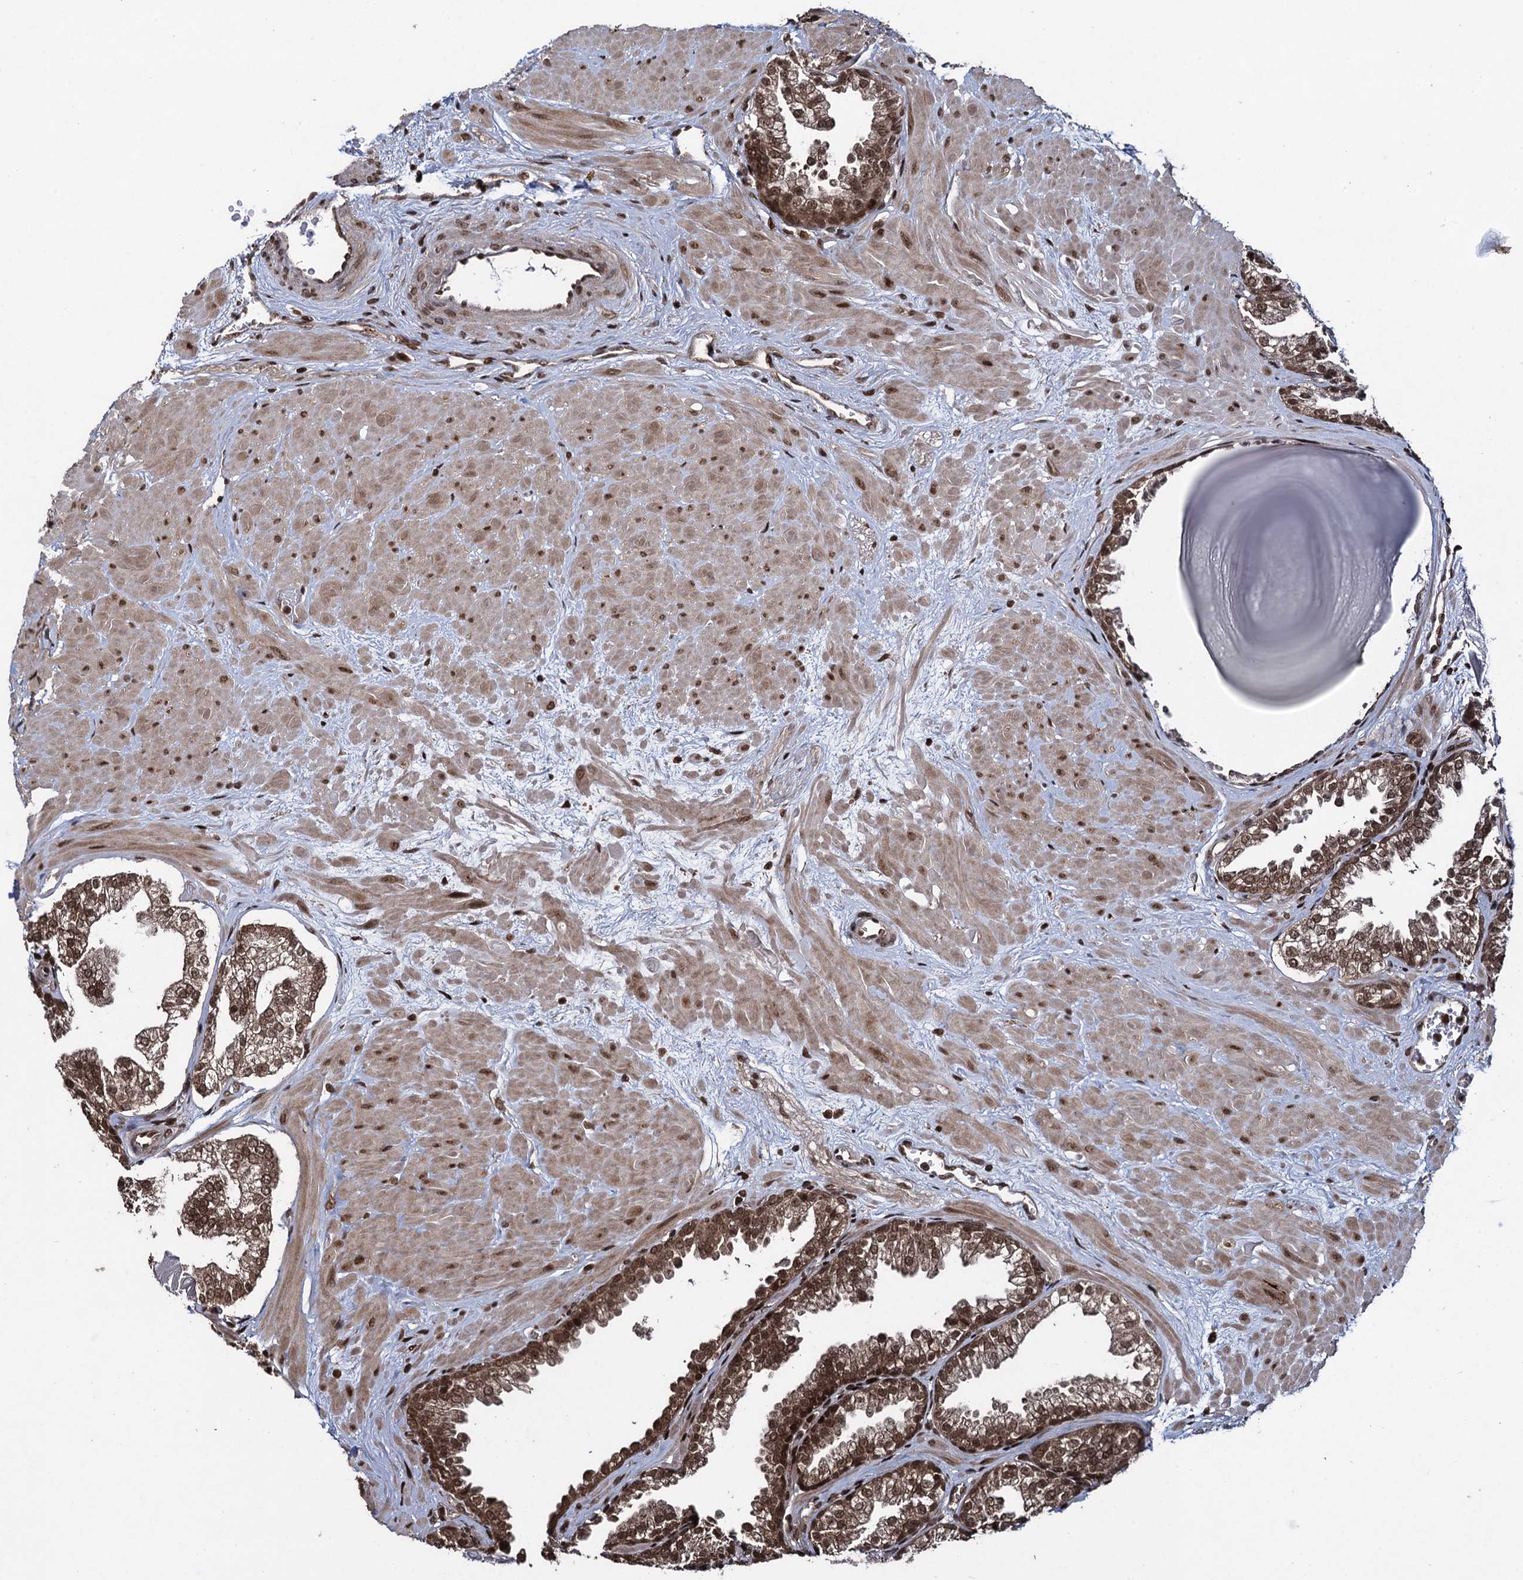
{"staining": {"intensity": "strong", "quantity": ">75%", "location": "cytoplasmic/membranous,nuclear"}, "tissue": "prostate", "cell_type": "Glandular cells", "image_type": "normal", "snomed": [{"axis": "morphology", "description": "Normal tissue, NOS"}, {"axis": "topography", "description": "Prostate"}], "caption": "DAB (3,3'-diaminobenzidine) immunohistochemical staining of unremarkable human prostate demonstrates strong cytoplasmic/membranous,nuclear protein expression in about >75% of glandular cells.", "gene": "ZNF169", "patient": {"sex": "male", "age": 48}}